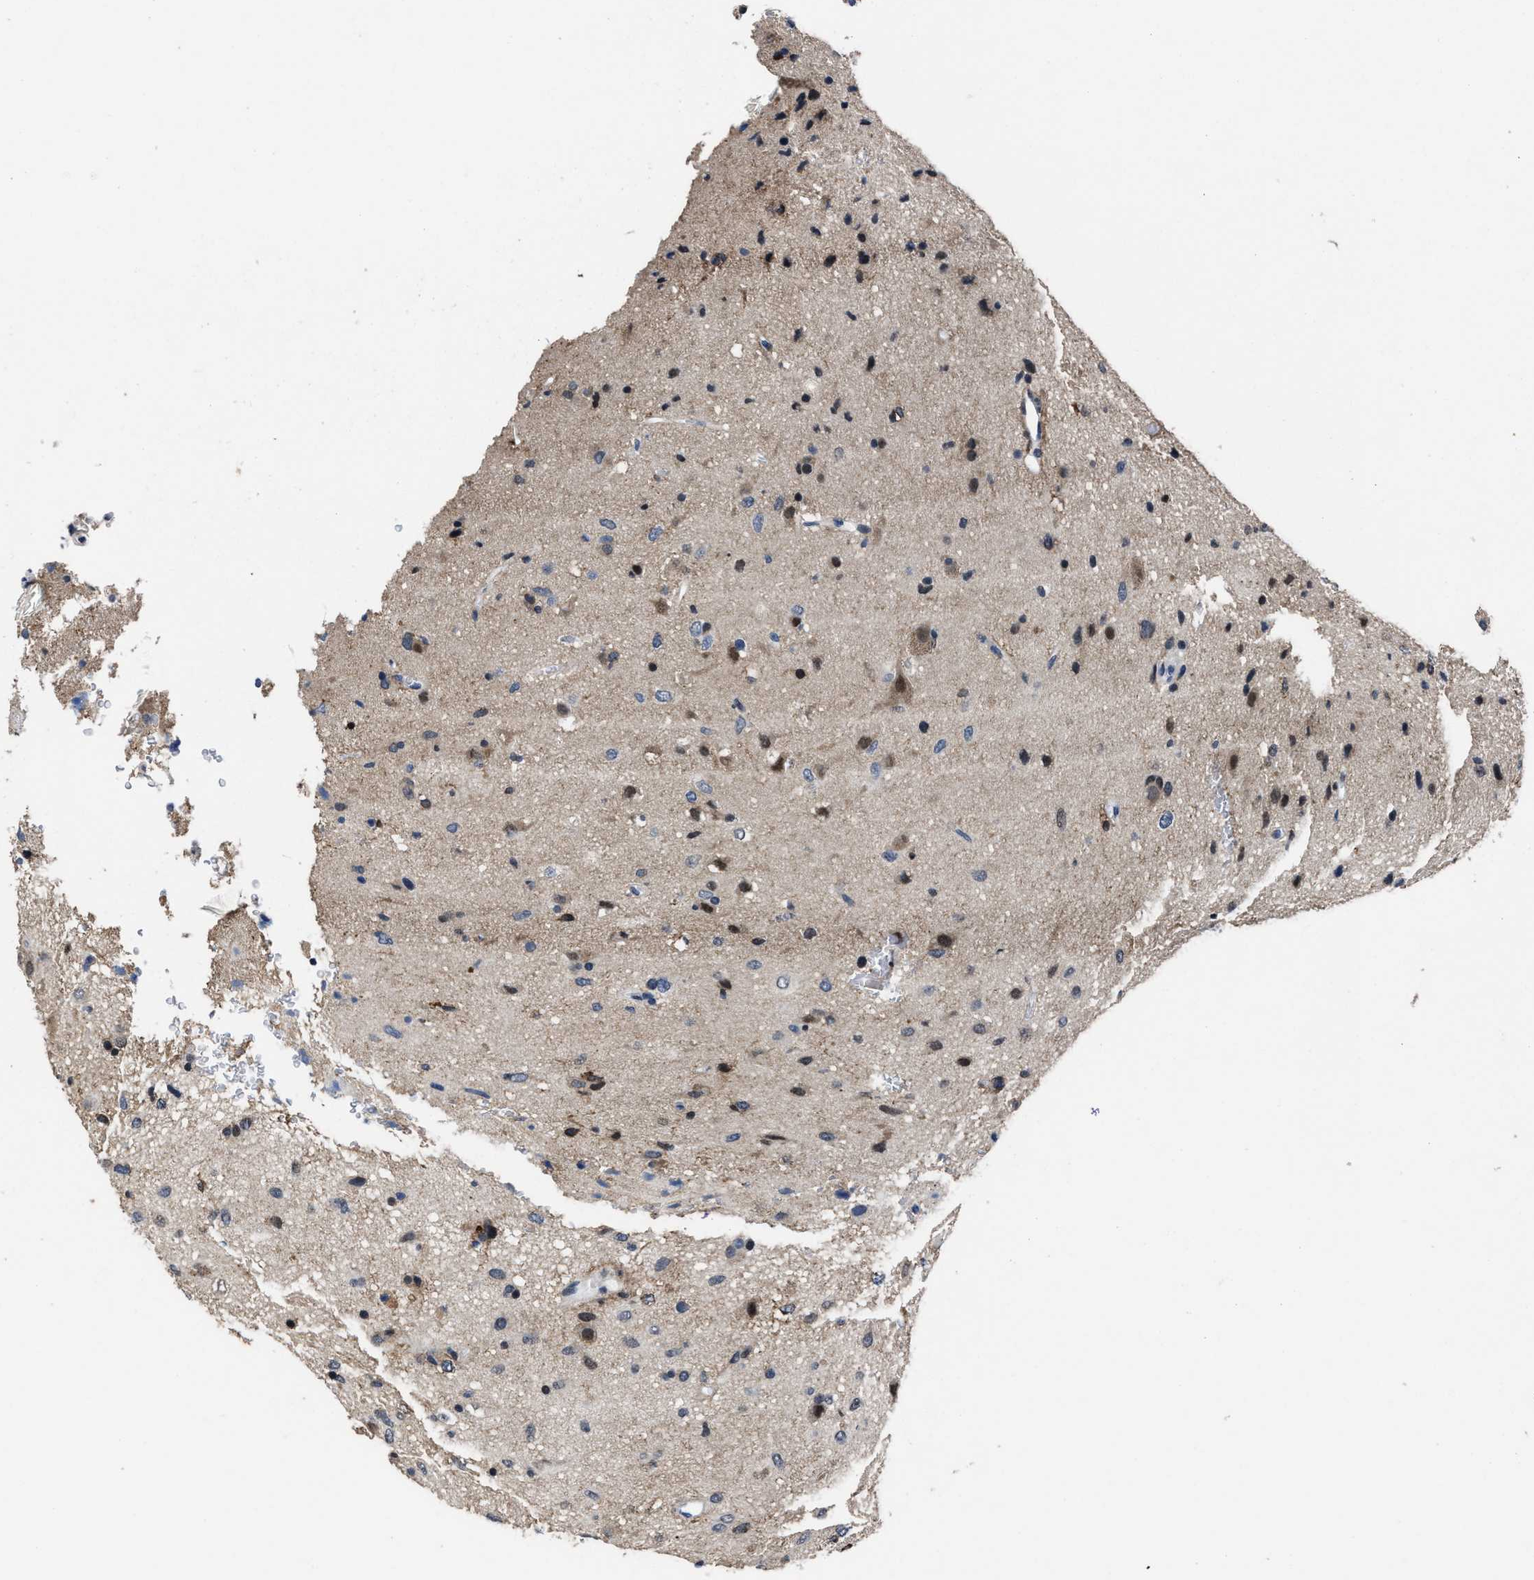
{"staining": {"intensity": "weak", "quantity": "25%-75%", "location": "cytoplasmic/membranous"}, "tissue": "glioma", "cell_type": "Tumor cells", "image_type": "cancer", "snomed": [{"axis": "morphology", "description": "Glioma, malignant, Low grade"}, {"axis": "topography", "description": "Brain"}], "caption": "This photomicrograph reveals malignant glioma (low-grade) stained with immunohistochemistry to label a protein in brown. The cytoplasmic/membranous of tumor cells show weak positivity for the protein. Nuclei are counter-stained blue.", "gene": "MARCKSL1", "patient": {"sex": "male", "age": 77}}